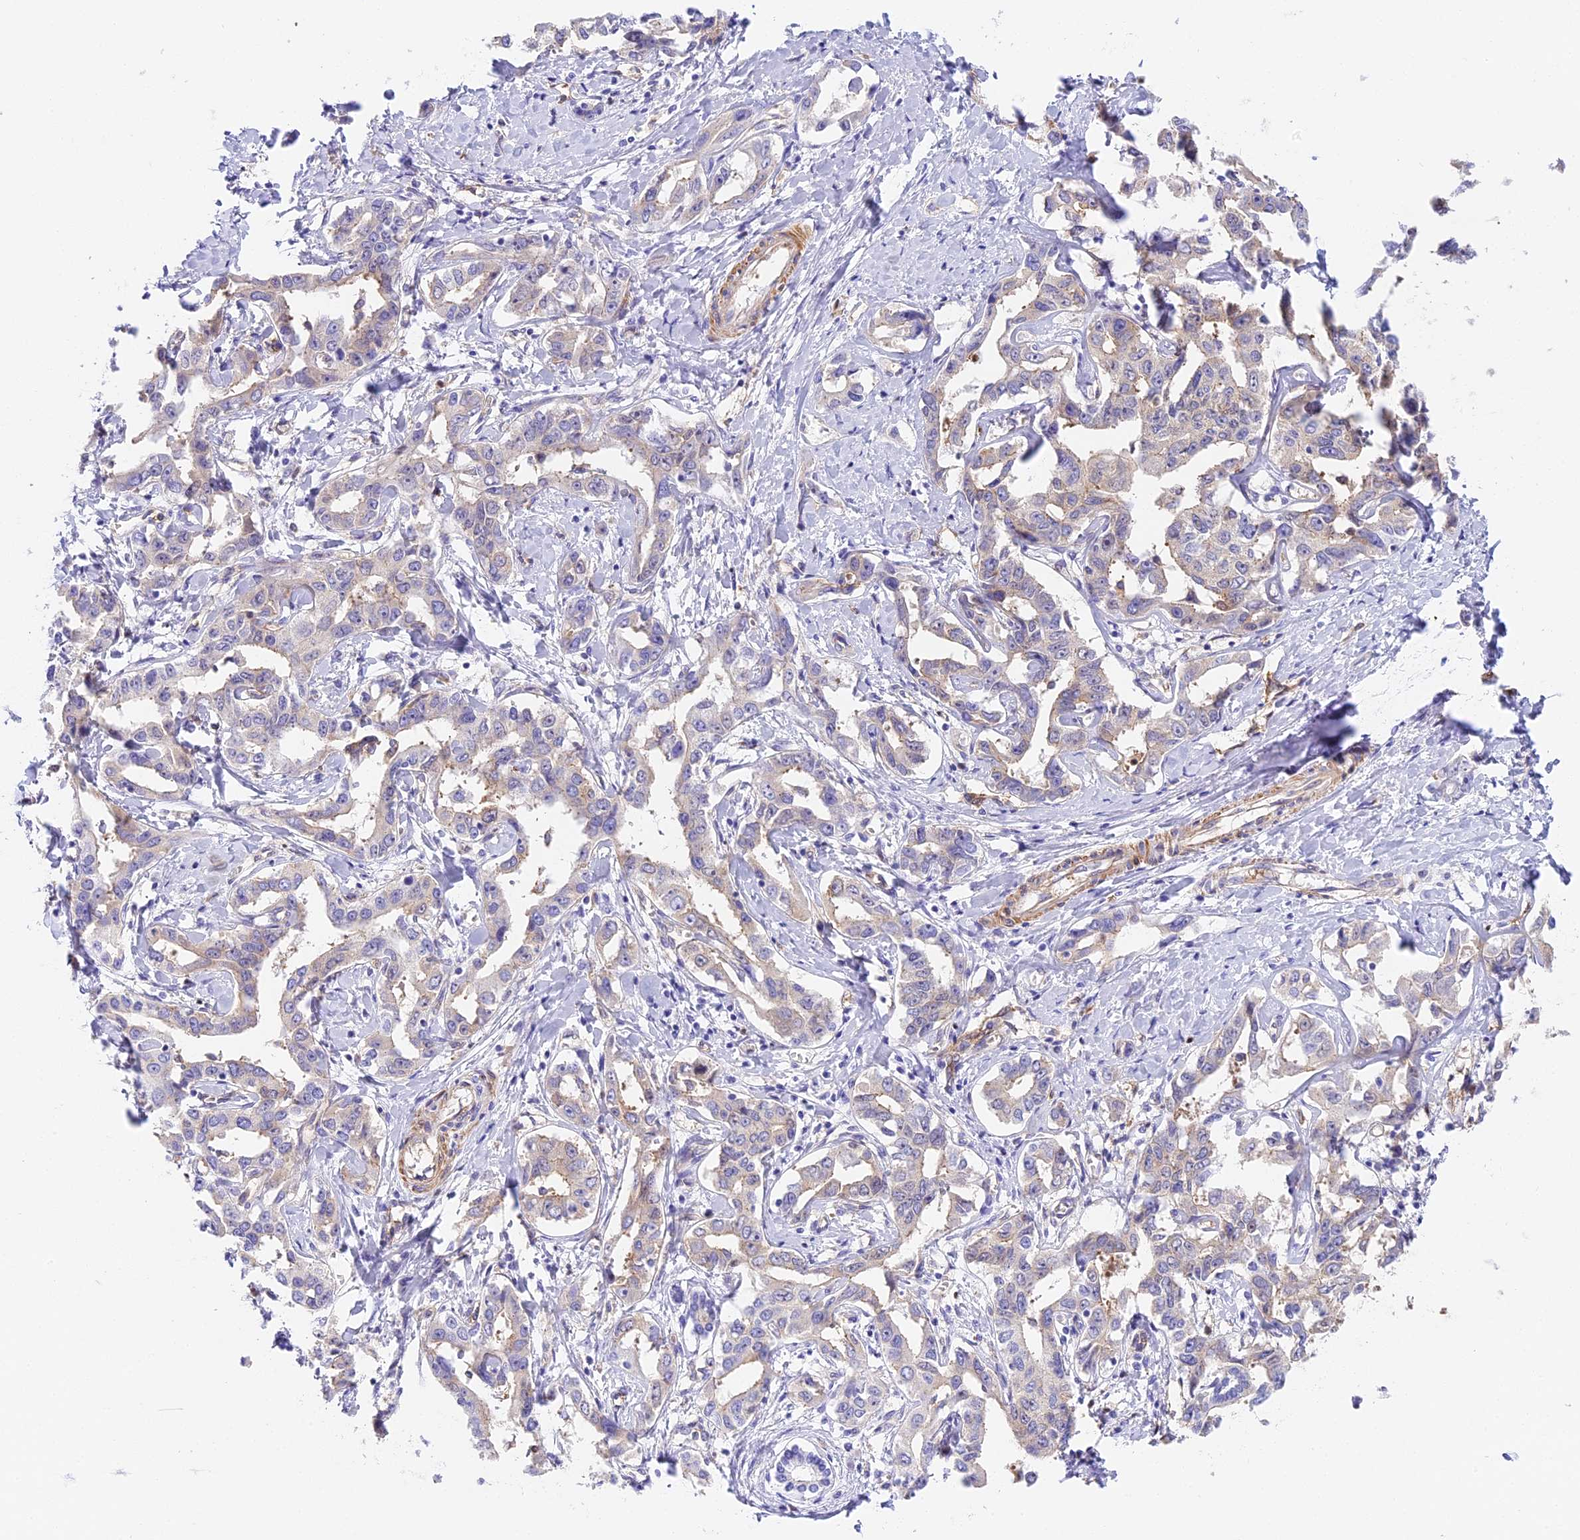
{"staining": {"intensity": "negative", "quantity": "none", "location": "none"}, "tissue": "liver cancer", "cell_type": "Tumor cells", "image_type": "cancer", "snomed": [{"axis": "morphology", "description": "Cholangiocarcinoma"}, {"axis": "topography", "description": "Liver"}], "caption": "Immunohistochemical staining of liver cancer (cholangiocarcinoma) reveals no significant positivity in tumor cells. (Stains: DAB immunohistochemistry with hematoxylin counter stain, Microscopy: brightfield microscopy at high magnification).", "gene": "HOMER3", "patient": {"sex": "male", "age": 59}}